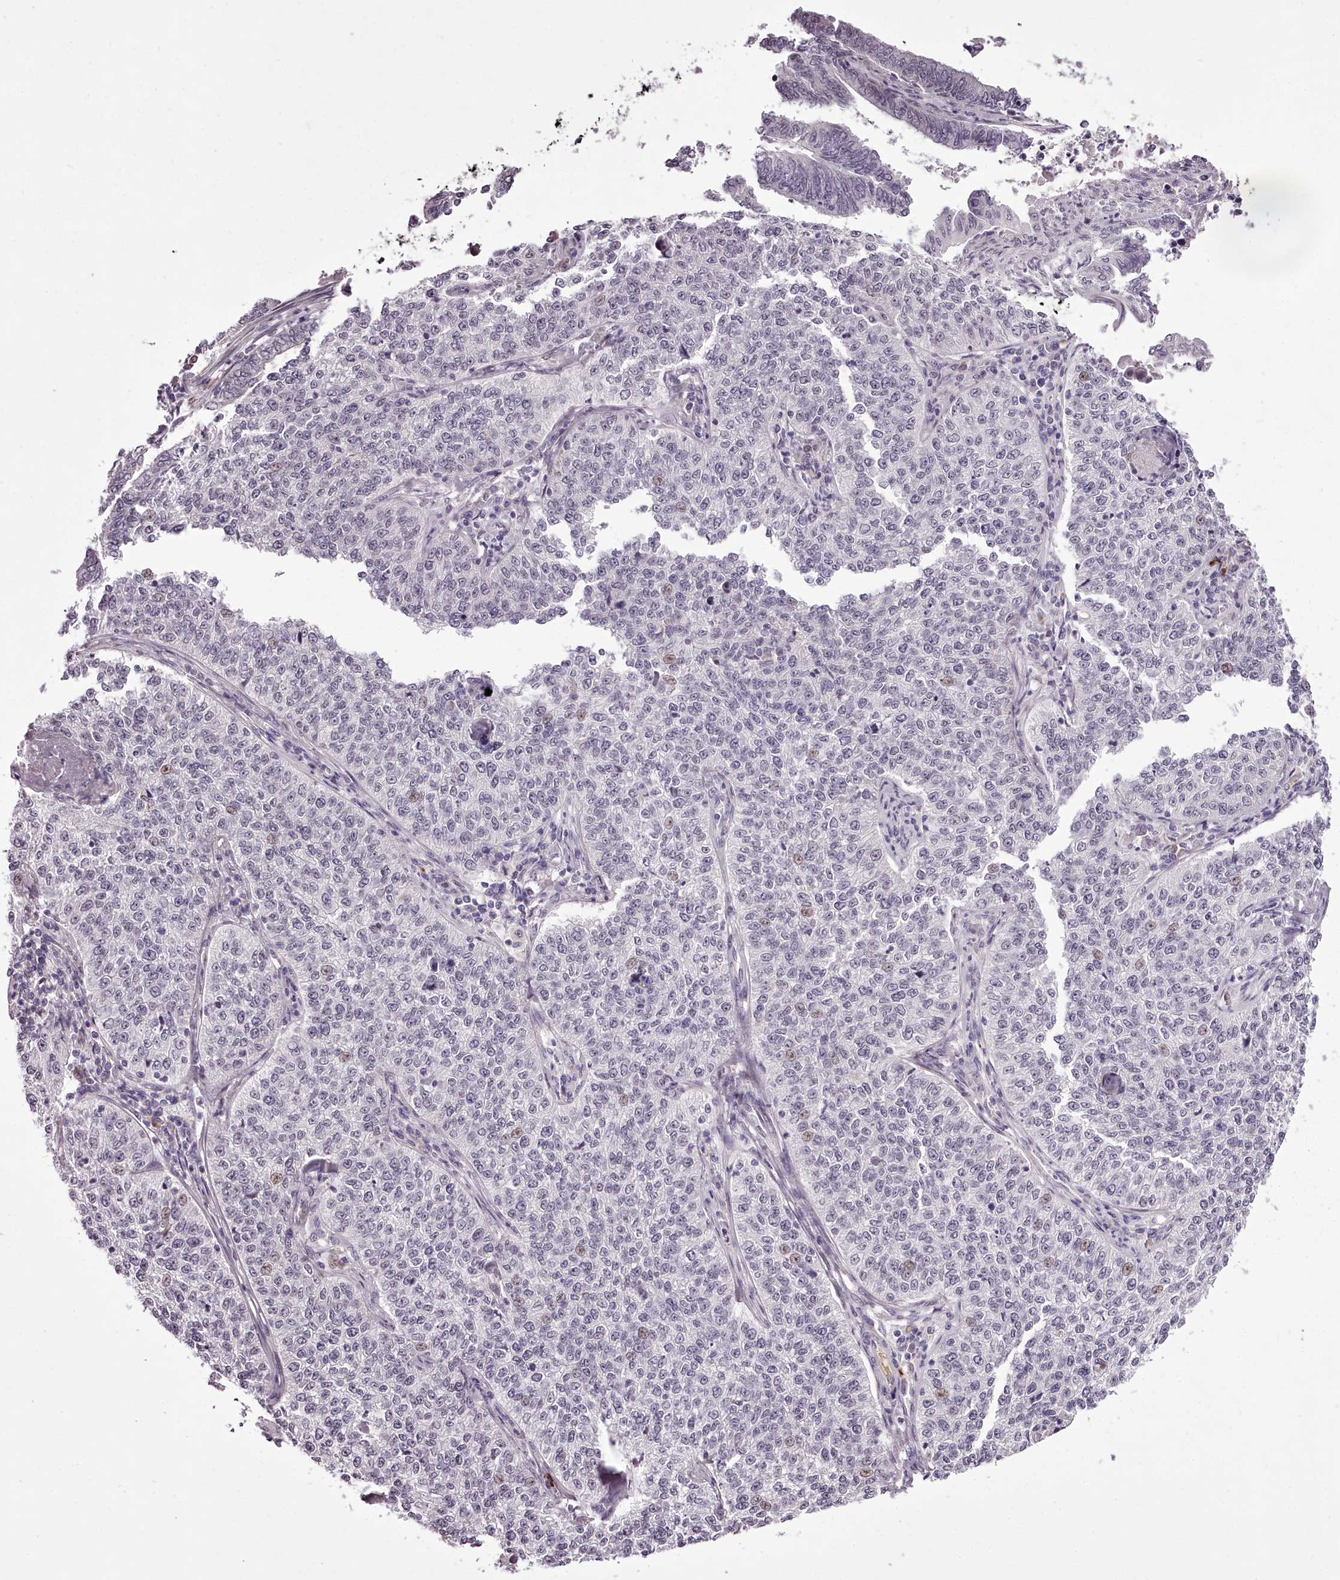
{"staining": {"intensity": "weak", "quantity": "<25%", "location": "nuclear"}, "tissue": "cervical cancer", "cell_type": "Tumor cells", "image_type": "cancer", "snomed": [{"axis": "morphology", "description": "Squamous cell carcinoma, NOS"}, {"axis": "topography", "description": "Cervix"}], "caption": "Immunohistochemistry micrograph of neoplastic tissue: cervical squamous cell carcinoma stained with DAB shows no significant protein staining in tumor cells.", "gene": "C1orf56", "patient": {"sex": "female", "age": 35}}